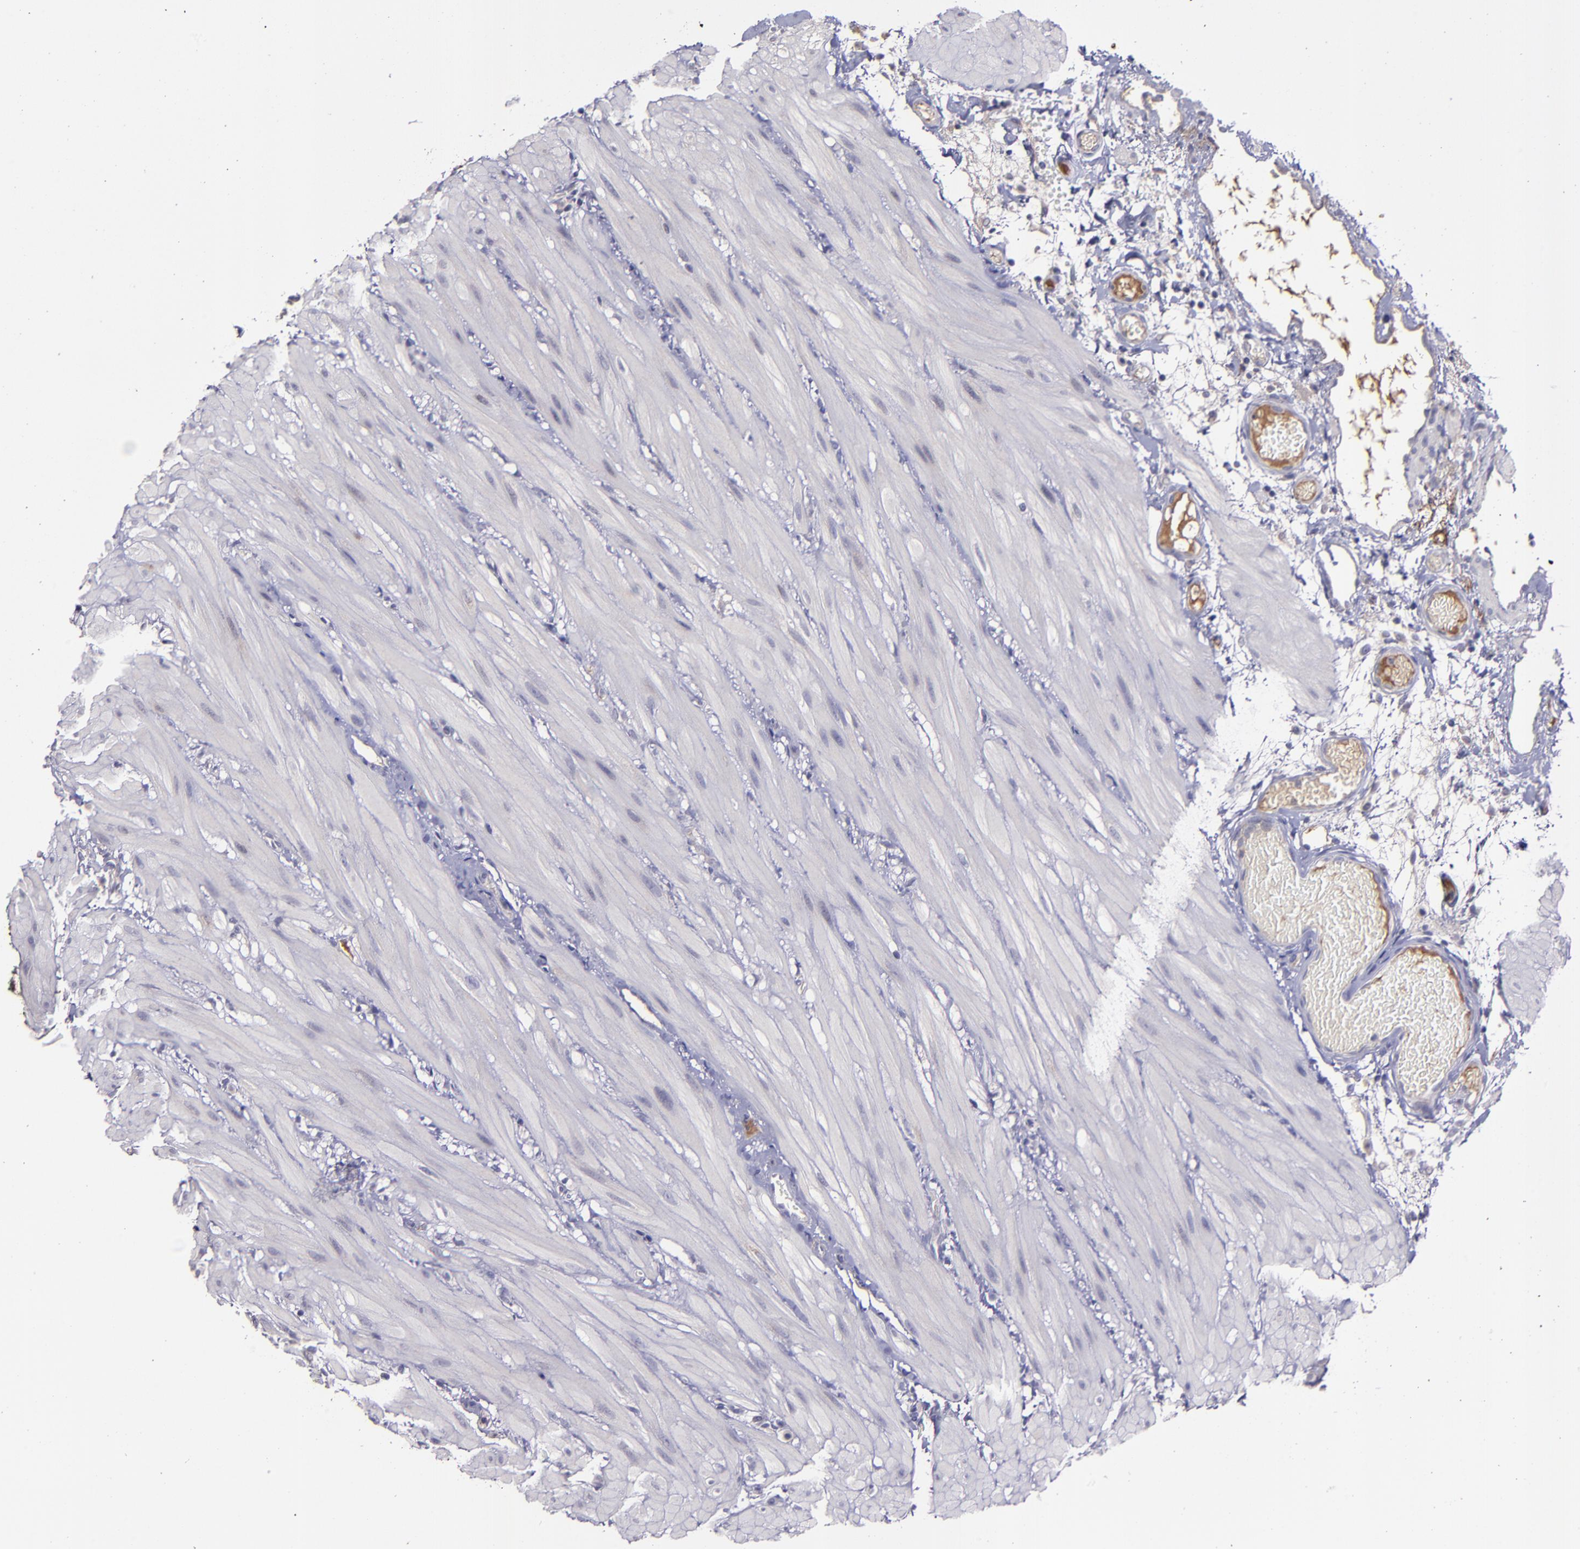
{"staining": {"intensity": "negative", "quantity": "none", "location": "none"}, "tissue": "small intestine", "cell_type": "Glandular cells", "image_type": "normal", "snomed": [{"axis": "morphology", "description": "Normal tissue, NOS"}, {"axis": "topography", "description": "Small intestine"}], "caption": "Immunohistochemical staining of unremarkable small intestine shows no significant positivity in glandular cells.", "gene": "MASP1", "patient": {"sex": "female", "age": 61}}